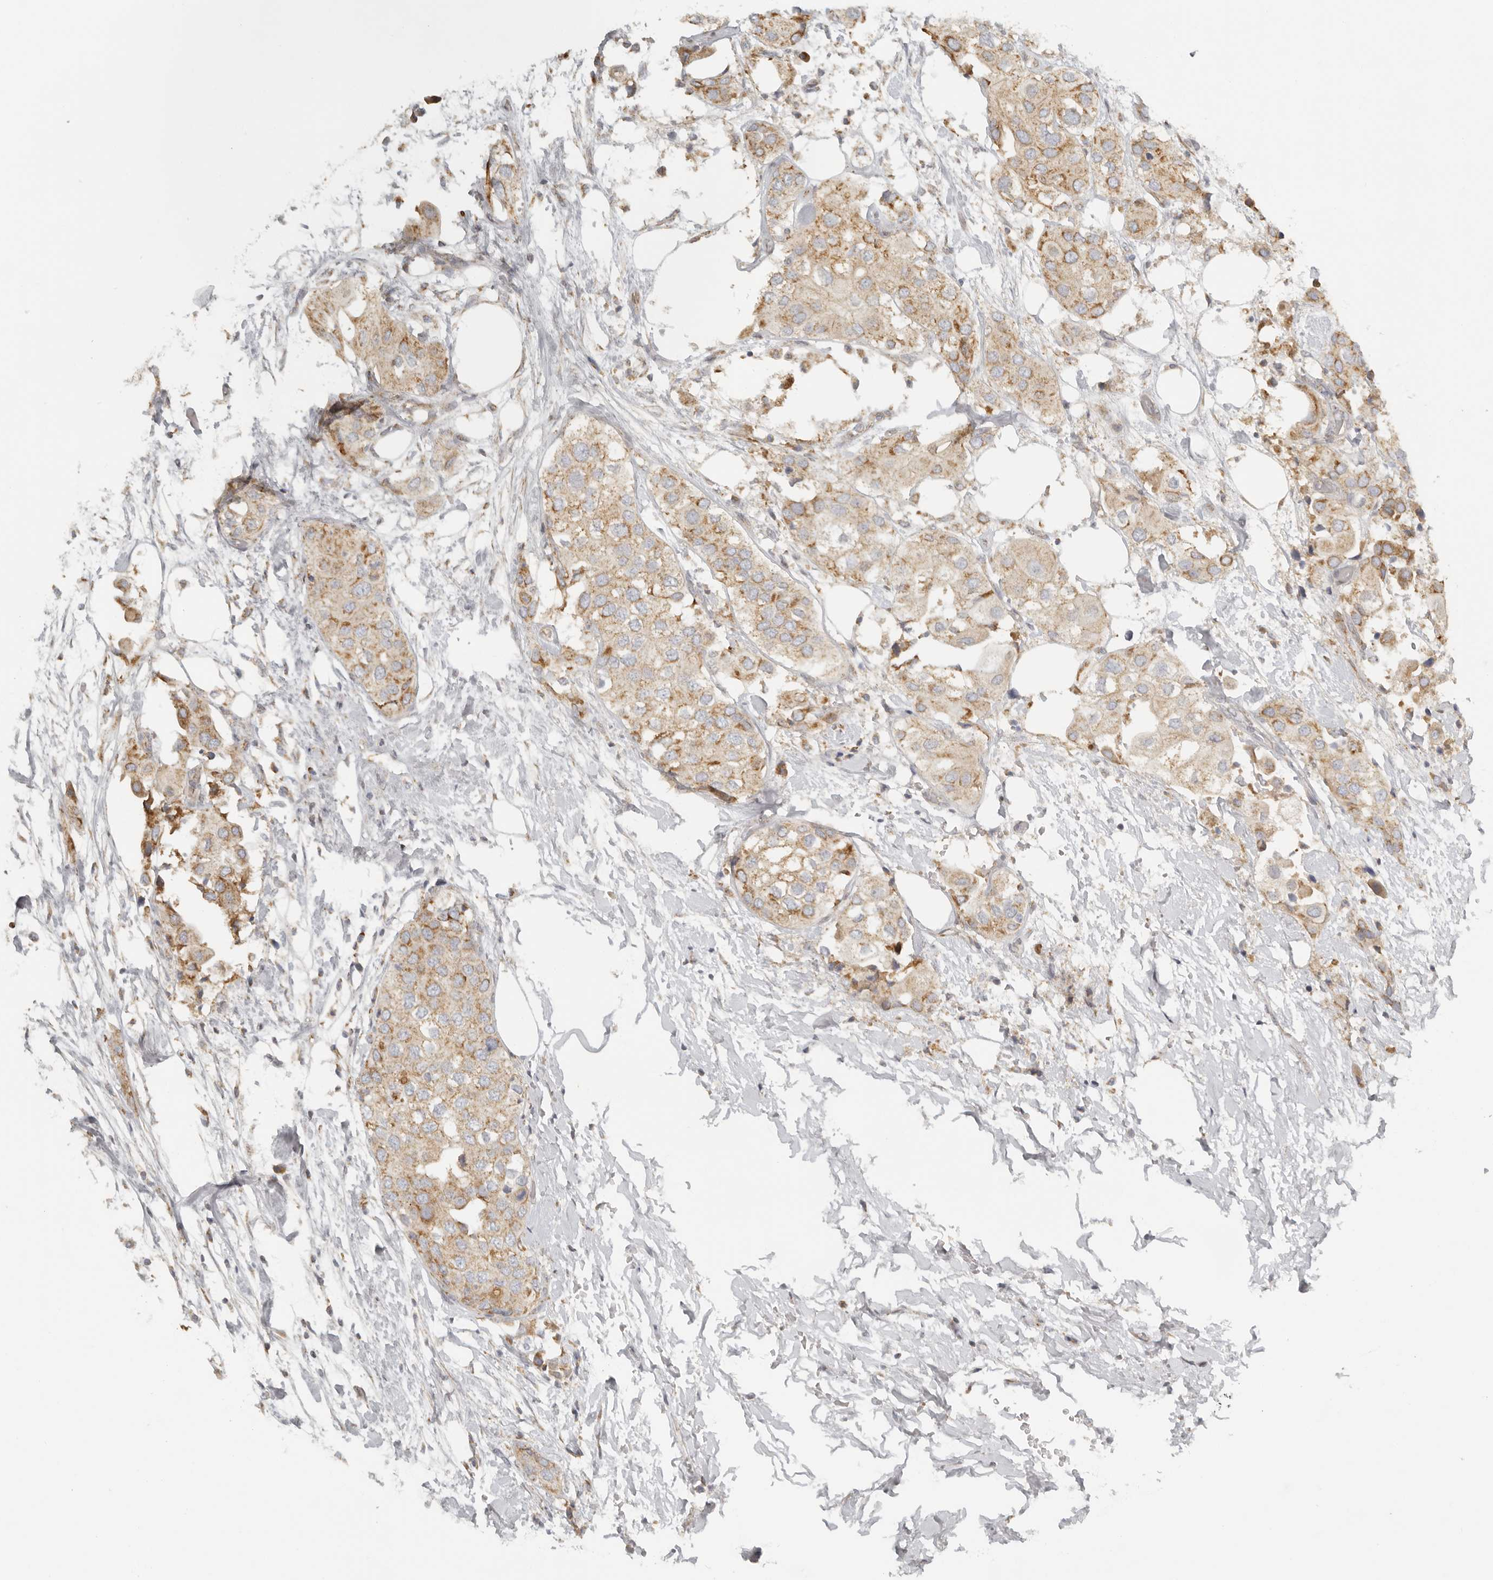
{"staining": {"intensity": "moderate", "quantity": ">75%", "location": "cytoplasmic/membranous"}, "tissue": "urothelial cancer", "cell_type": "Tumor cells", "image_type": "cancer", "snomed": [{"axis": "morphology", "description": "Urothelial carcinoma, High grade"}, {"axis": "topography", "description": "Urinary bladder"}], "caption": "There is medium levels of moderate cytoplasmic/membranous positivity in tumor cells of urothelial cancer, as demonstrated by immunohistochemical staining (brown color).", "gene": "KDF1", "patient": {"sex": "male", "age": 64}}